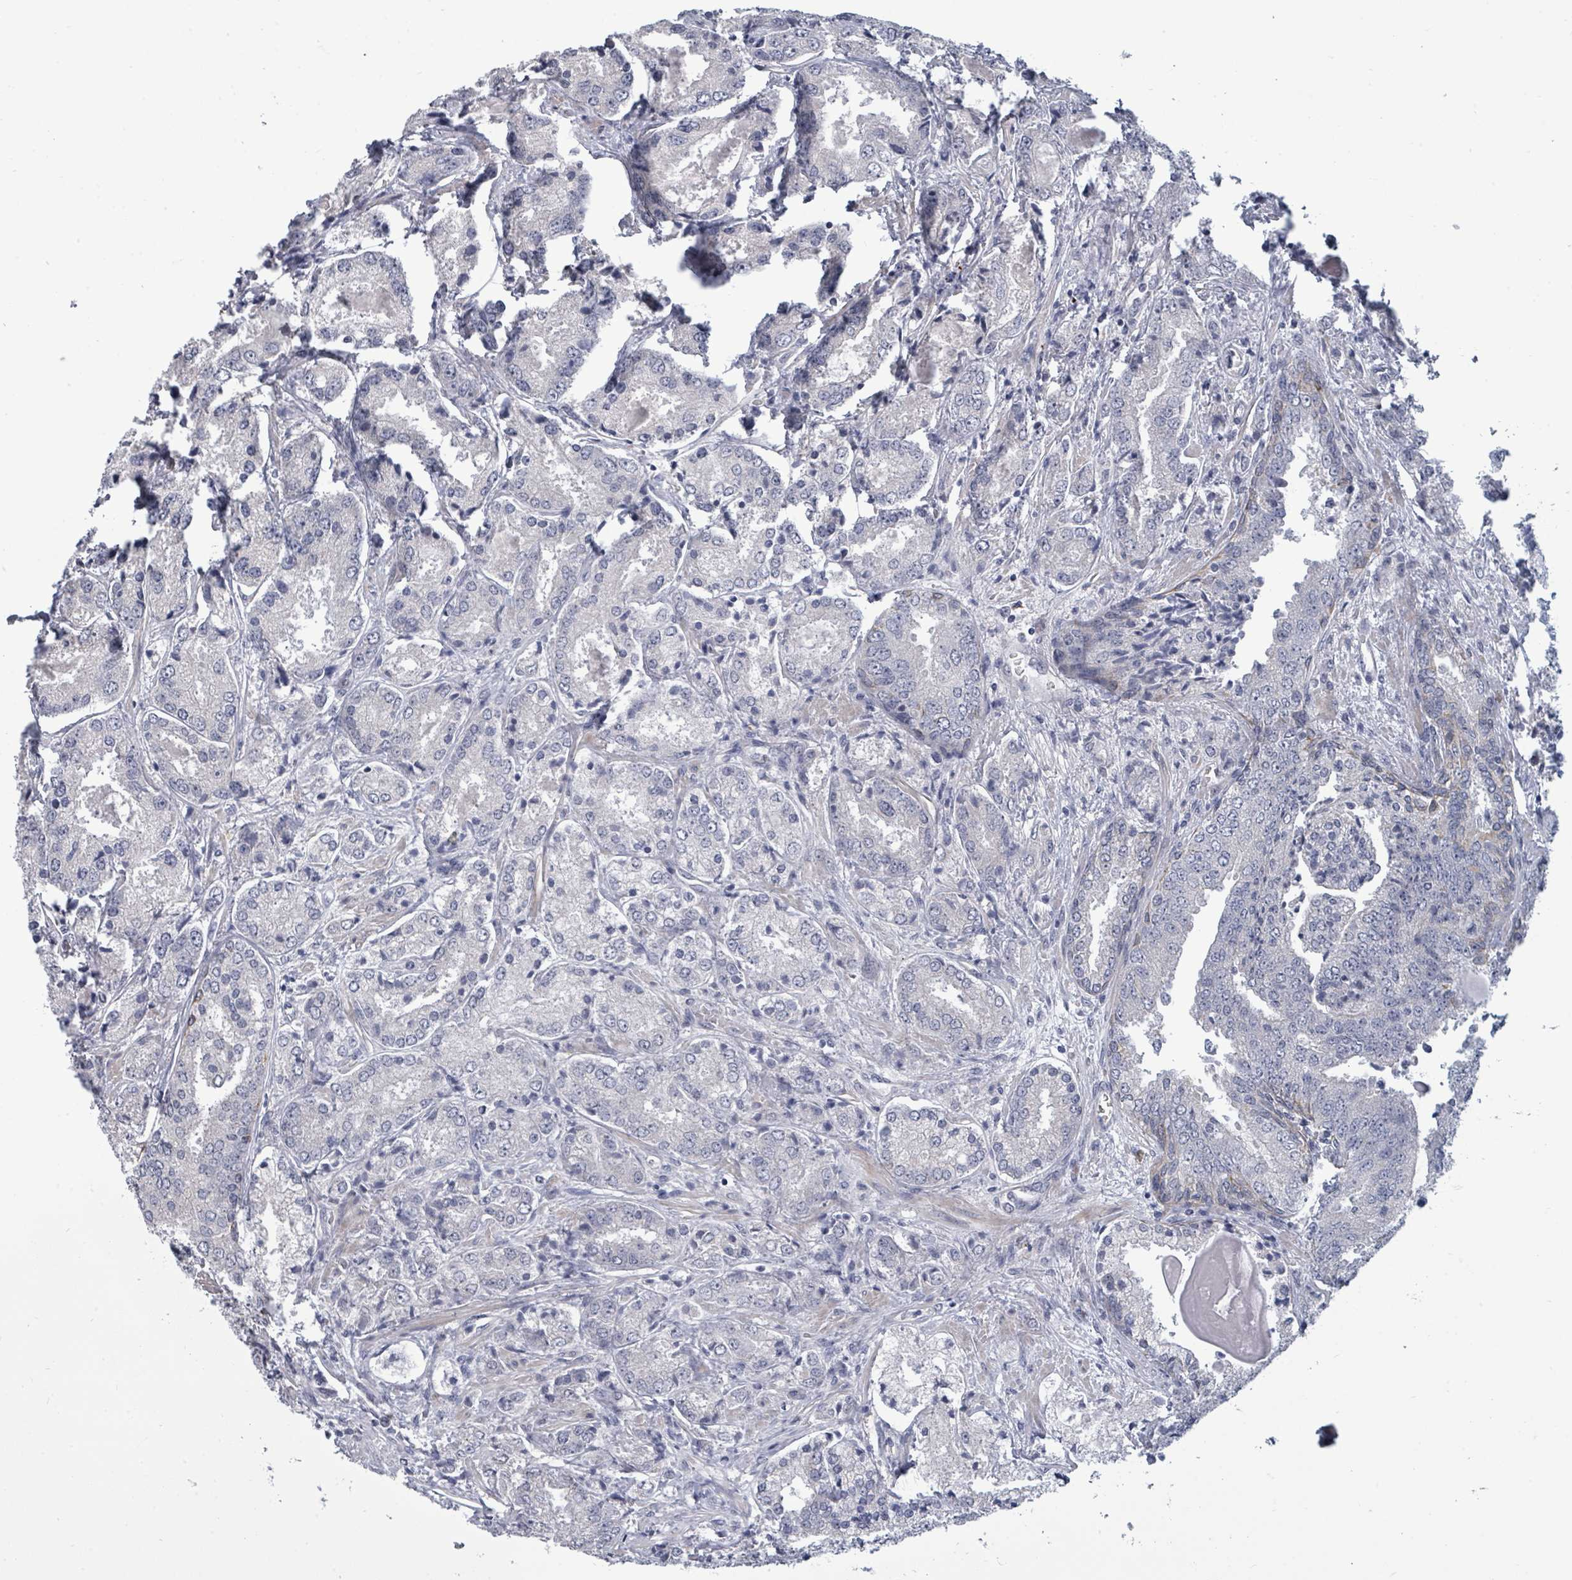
{"staining": {"intensity": "negative", "quantity": "none", "location": "none"}, "tissue": "prostate cancer", "cell_type": "Tumor cells", "image_type": "cancer", "snomed": [{"axis": "morphology", "description": "Adenocarcinoma, High grade"}, {"axis": "topography", "description": "Prostate"}], "caption": "The immunohistochemistry (IHC) micrograph has no significant positivity in tumor cells of adenocarcinoma (high-grade) (prostate) tissue.", "gene": "ASB12", "patient": {"sex": "male", "age": 63}}